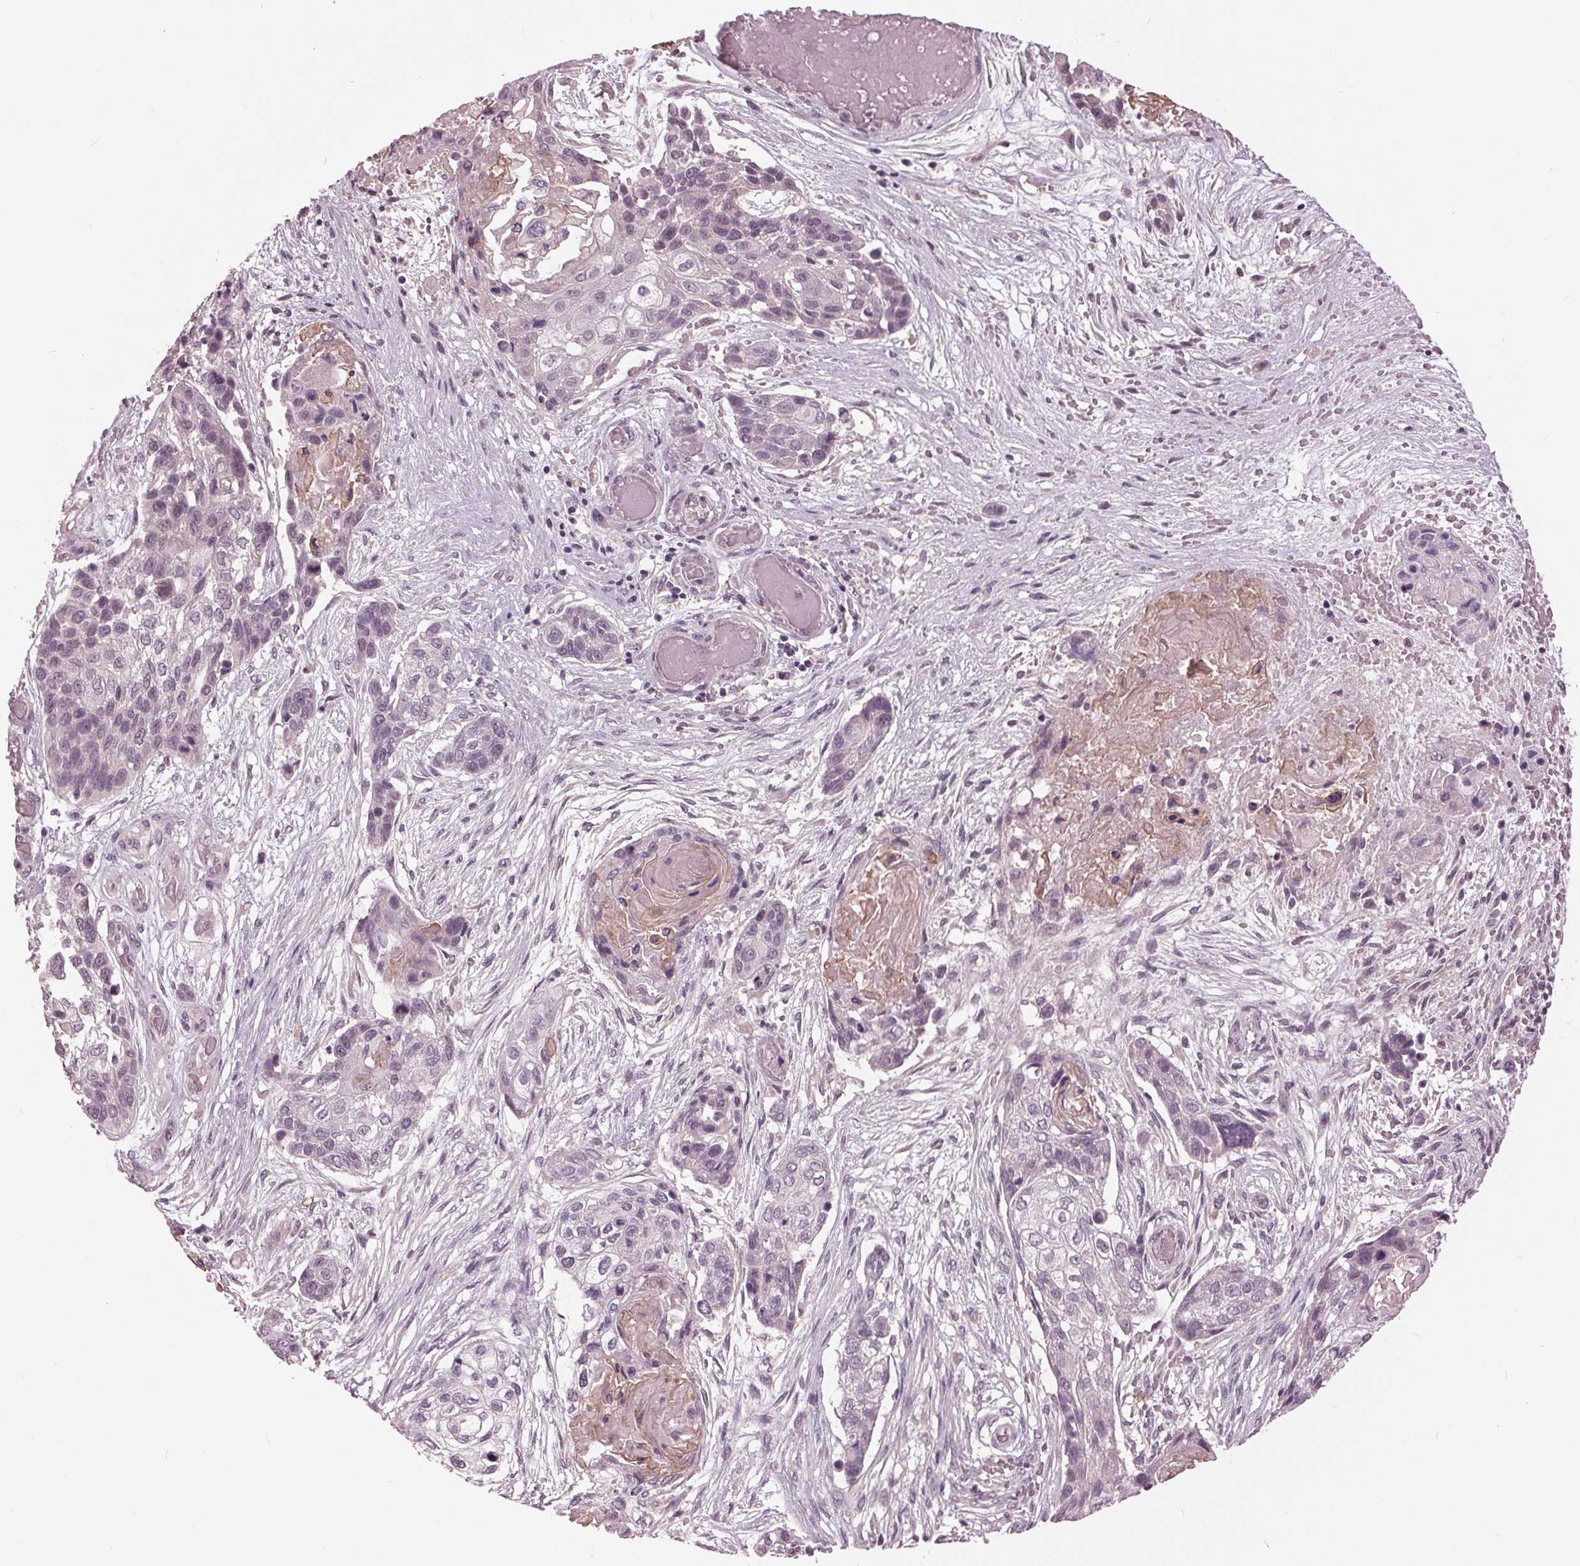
{"staining": {"intensity": "negative", "quantity": "none", "location": "none"}, "tissue": "lung cancer", "cell_type": "Tumor cells", "image_type": "cancer", "snomed": [{"axis": "morphology", "description": "Squamous cell carcinoma, NOS"}, {"axis": "topography", "description": "Lung"}], "caption": "Immunohistochemistry (IHC) of lung squamous cell carcinoma reveals no staining in tumor cells. Brightfield microscopy of IHC stained with DAB (3,3'-diaminobenzidine) (brown) and hematoxylin (blue), captured at high magnification.", "gene": "SIGLEC6", "patient": {"sex": "male", "age": 69}}